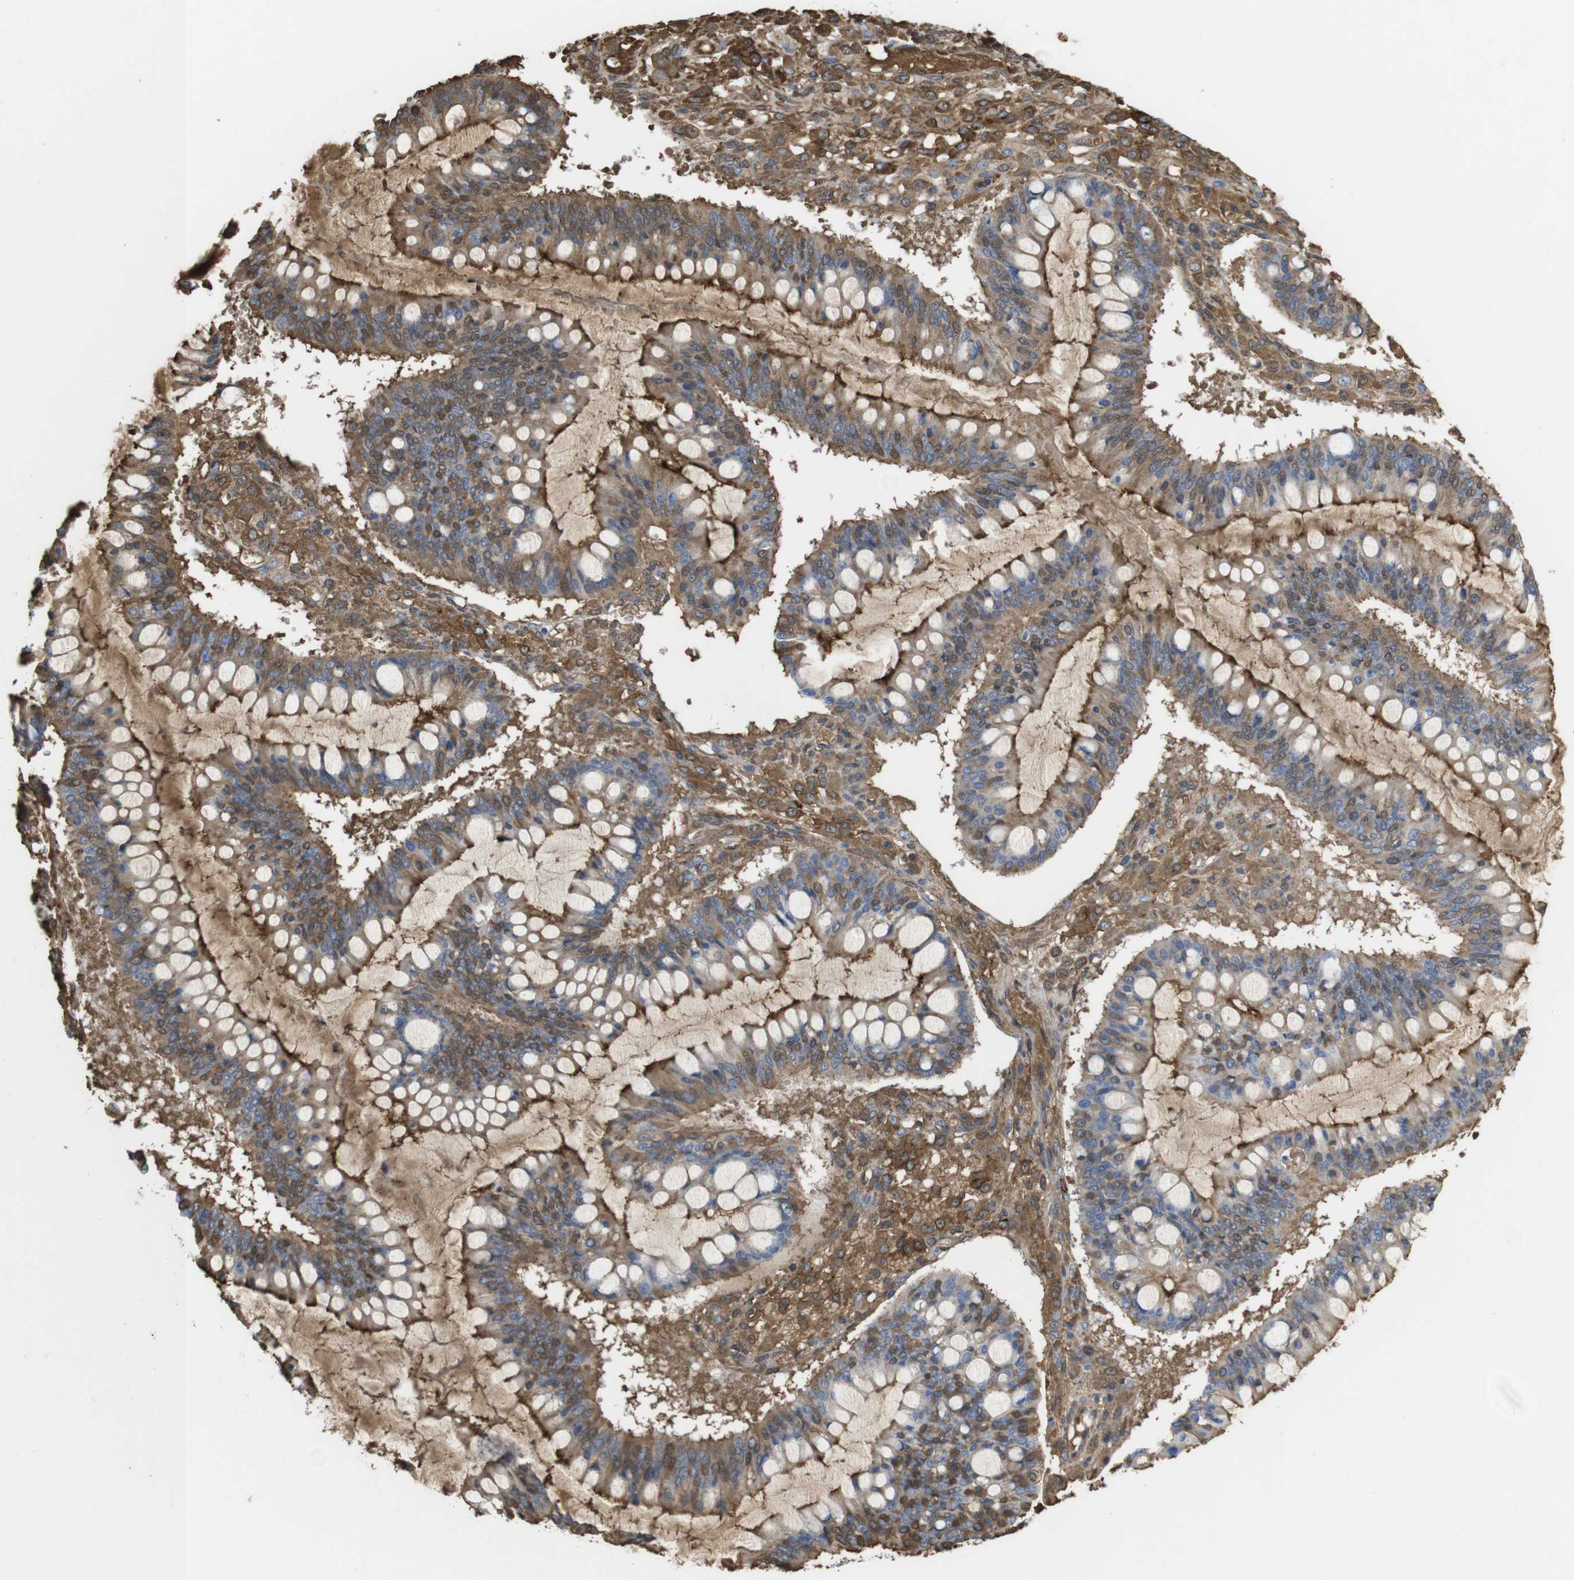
{"staining": {"intensity": "moderate", "quantity": ">75%", "location": "cytoplasmic/membranous"}, "tissue": "ovarian cancer", "cell_type": "Tumor cells", "image_type": "cancer", "snomed": [{"axis": "morphology", "description": "Cystadenocarcinoma, mucinous, NOS"}, {"axis": "topography", "description": "Ovary"}], "caption": "DAB (3,3'-diaminobenzidine) immunohistochemical staining of ovarian mucinous cystadenocarcinoma displays moderate cytoplasmic/membranous protein staining in approximately >75% of tumor cells.", "gene": "CYBRD1", "patient": {"sex": "female", "age": 73}}